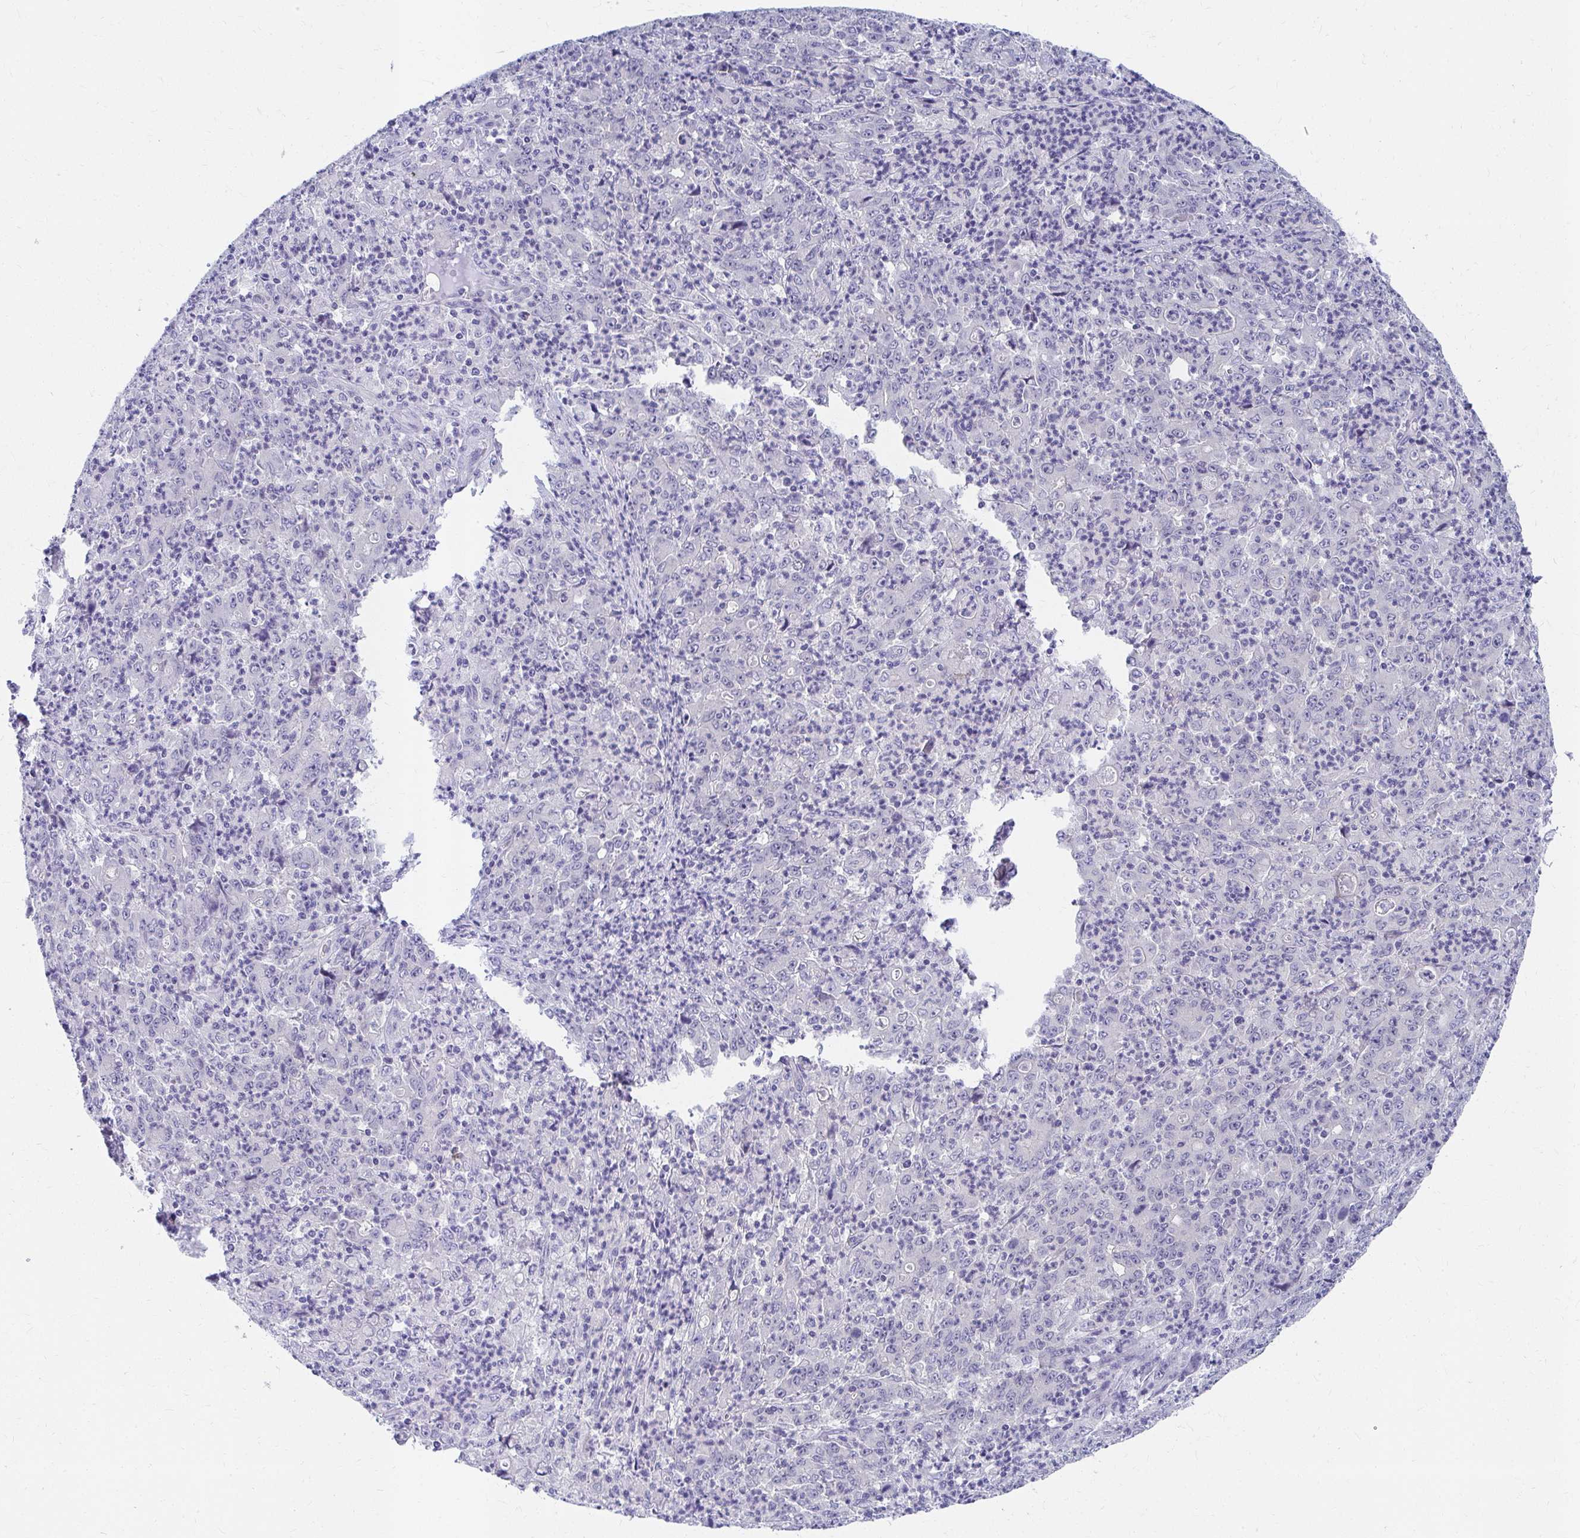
{"staining": {"intensity": "negative", "quantity": "none", "location": "none"}, "tissue": "stomach cancer", "cell_type": "Tumor cells", "image_type": "cancer", "snomed": [{"axis": "morphology", "description": "Adenocarcinoma, NOS"}, {"axis": "topography", "description": "Stomach, lower"}], "caption": "Stomach adenocarcinoma was stained to show a protein in brown. There is no significant staining in tumor cells. Brightfield microscopy of immunohistochemistry stained with DAB (3,3'-diaminobenzidine) (brown) and hematoxylin (blue), captured at high magnification.", "gene": "C19orf81", "patient": {"sex": "female", "age": 71}}